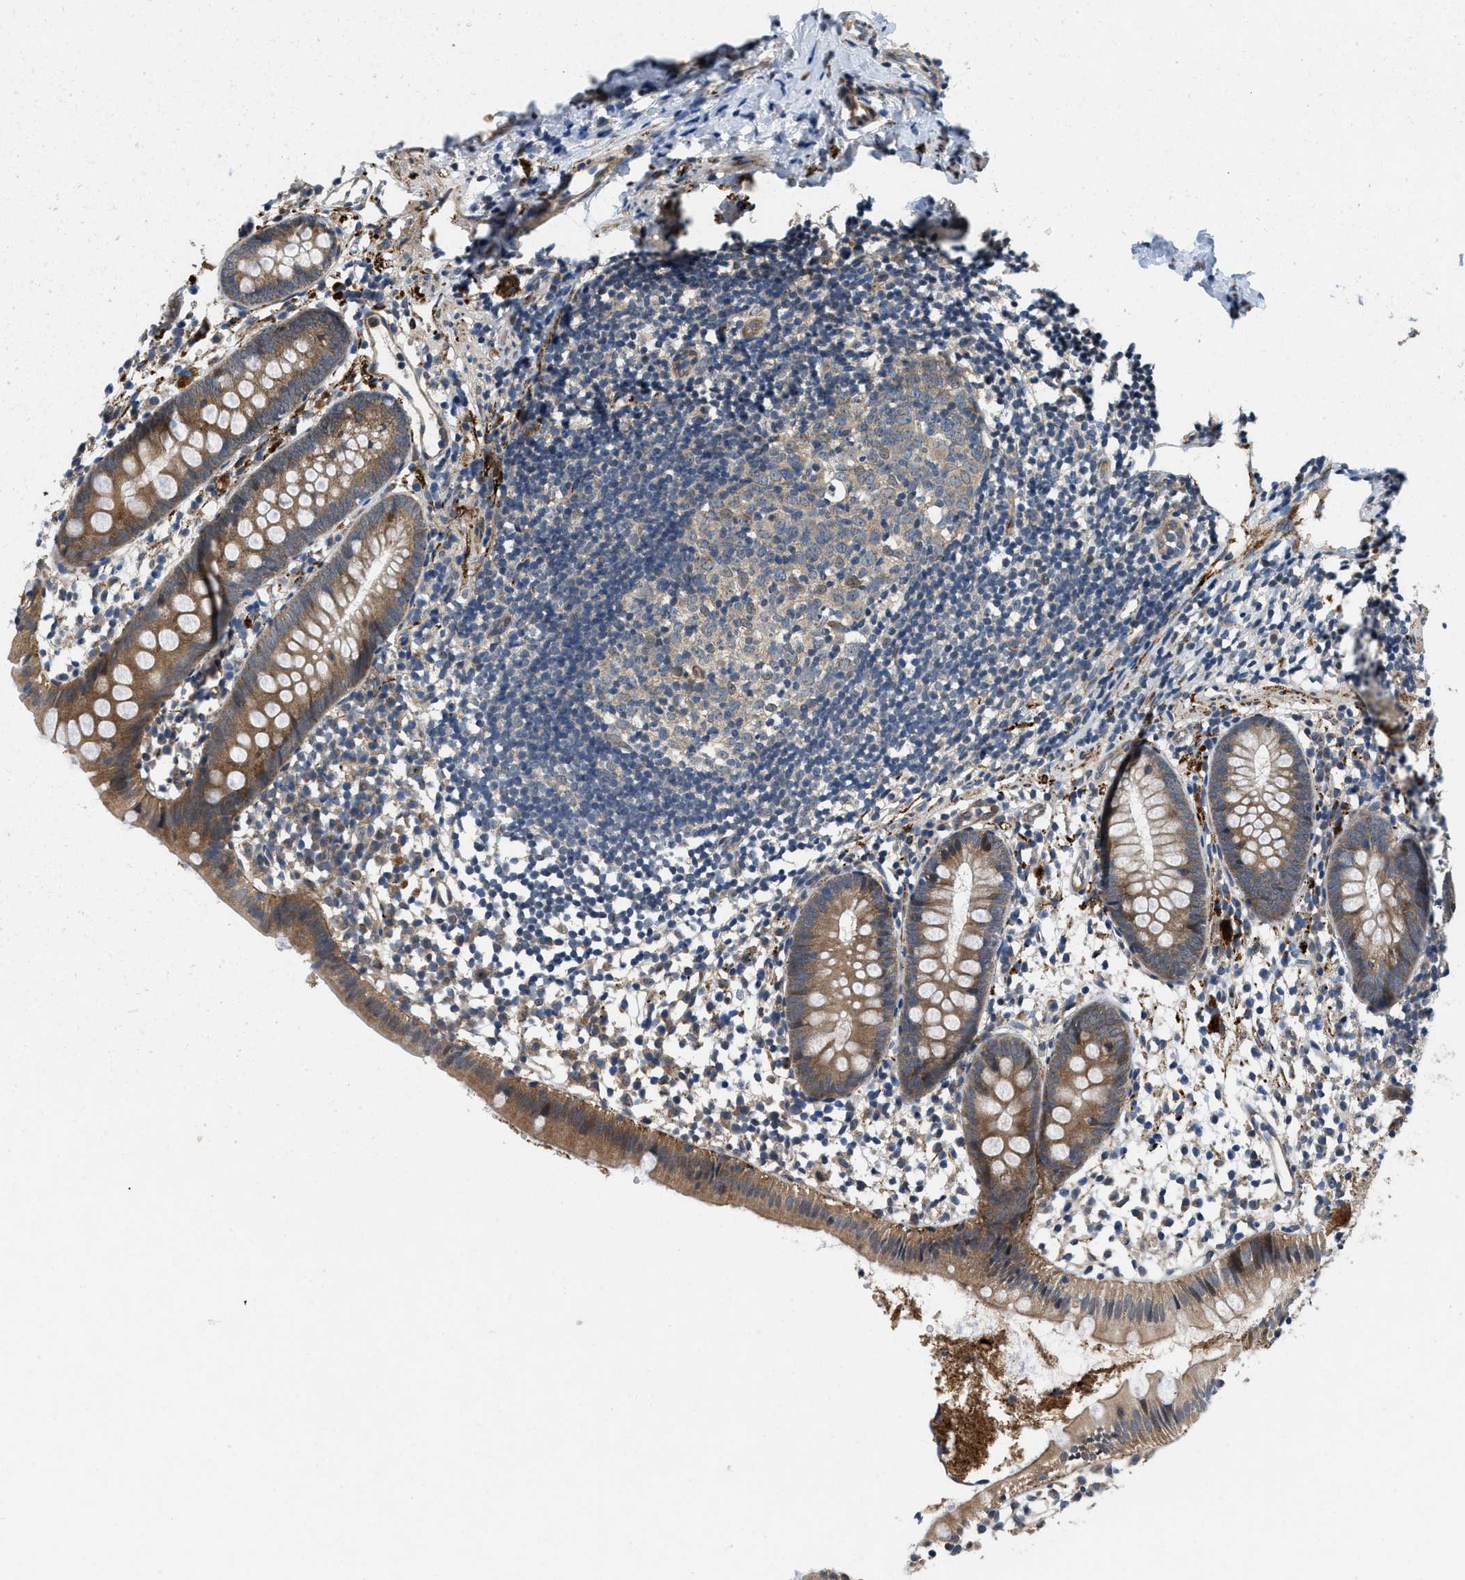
{"staining": {"intensity": "moderate", "quantity": ">75%", "location": "cytoplasmic/membranous"}, "tissue": "appendix", "cell_type": "Glandular cells", "image_type": "normal", "snomed": [{"axis": "morphology", "description": "Normal tissue, NOS"}, {"axis": "topography", "description": "Appendix"}], "caption": "Protein analysis of benign appendix exhibits moderate cytoplasmic/membranous positivity in about >75% of glandular cells.", "gene": "ZNF599", "patient": {"sex": "female", "age": 20}}